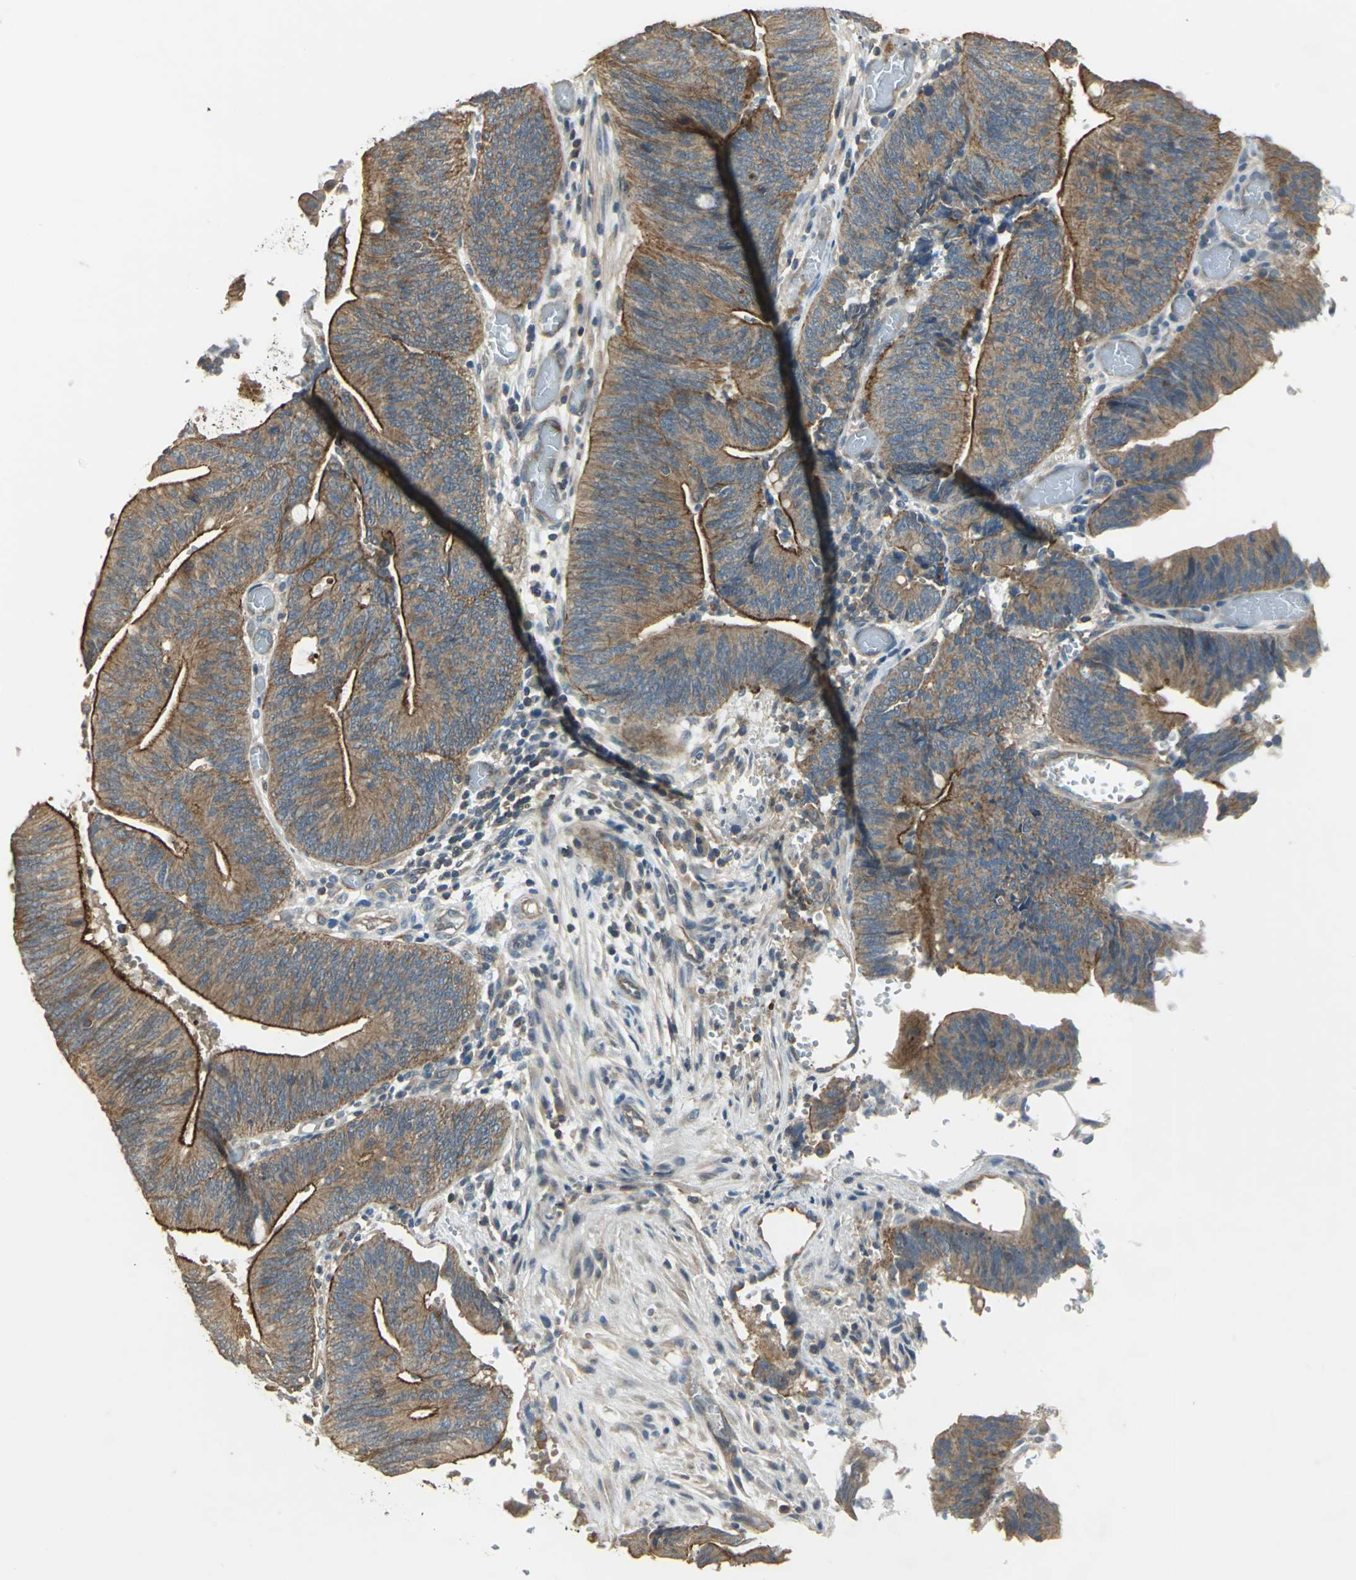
{"staining": {"intensity": "strong", "quantity": ">75%", "location": "cytoplasmic/membranous"}, "tissue": "colorectal cancer", "cell_type": "Tumor cells", "image_type": "cancer", "snomed": [{"axis": "morphology", "description": "Adenocarcinoma, NOS"}, {"axis": "topography", "description": "Rectum"}], "caption": "DAB immunohistochemical staining of human adenocarcinoma (colorectal) displays strong cytoplasmic/membranous protein positivity in about >75% of tumor cells. Nuclei are stained in blue.", "gene": "RAPGEF1", "patient": {"sex": "female", "age": 66}}